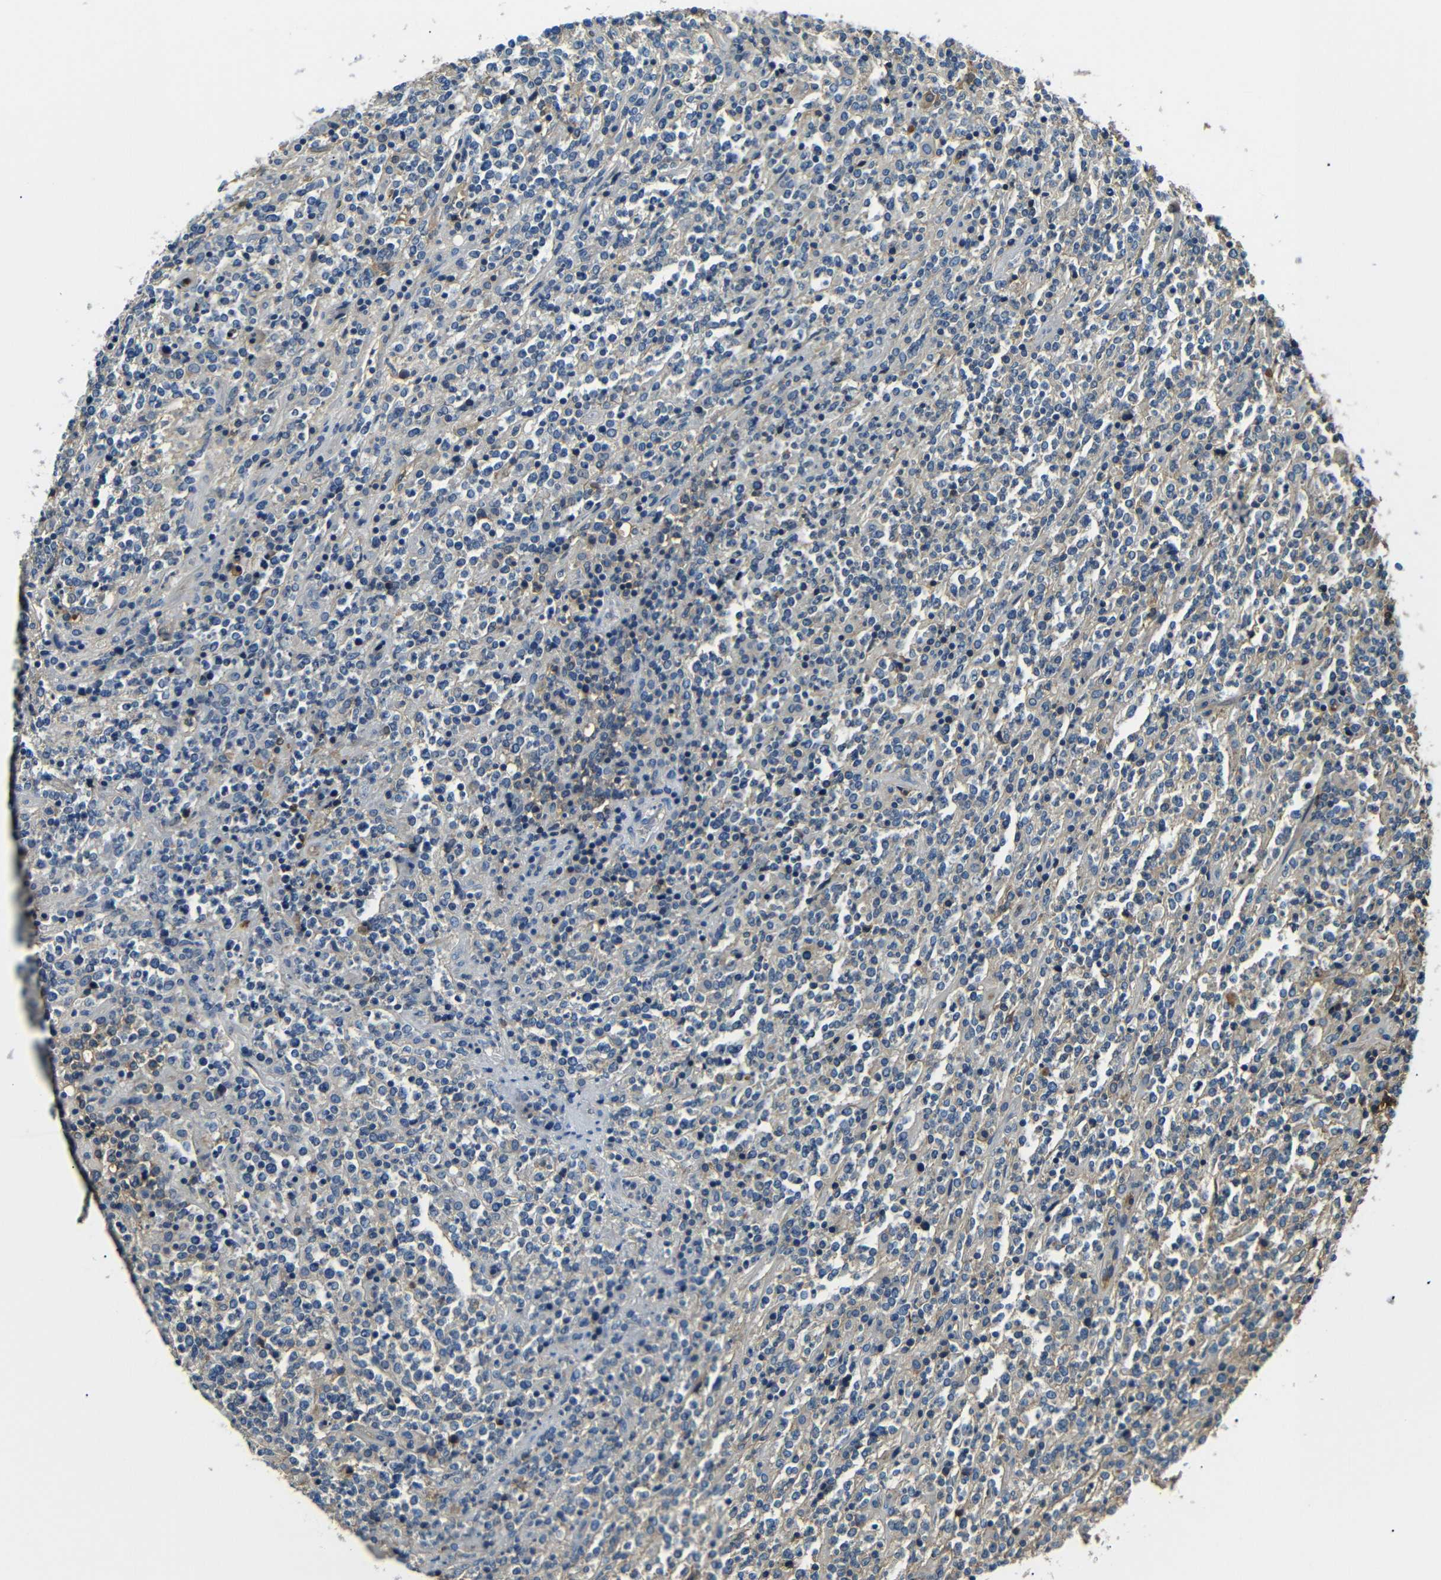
{"staining": {"intensity": "negative", "quantity": "none", "location": "none"}, "tissue": "lymphoma", "cell_type": "Tumor cells", "image_type": "cancer", "snomed": [{"axis": "morphology", "description": "Malignant lymphoma, non-Hodgkin's type, High grade"}, {"axis": "topography", "description": "Soft tissue"}], "caption": "A micrograph of lymphoma stained for a protein exhibits no brown staining in tumor cells. (Brightfield microscopy of DAB immunohistochemistry (IHC) at high magnification).", "gene": "LHCGR", "patient": {"sex": "male", "age": 18}}